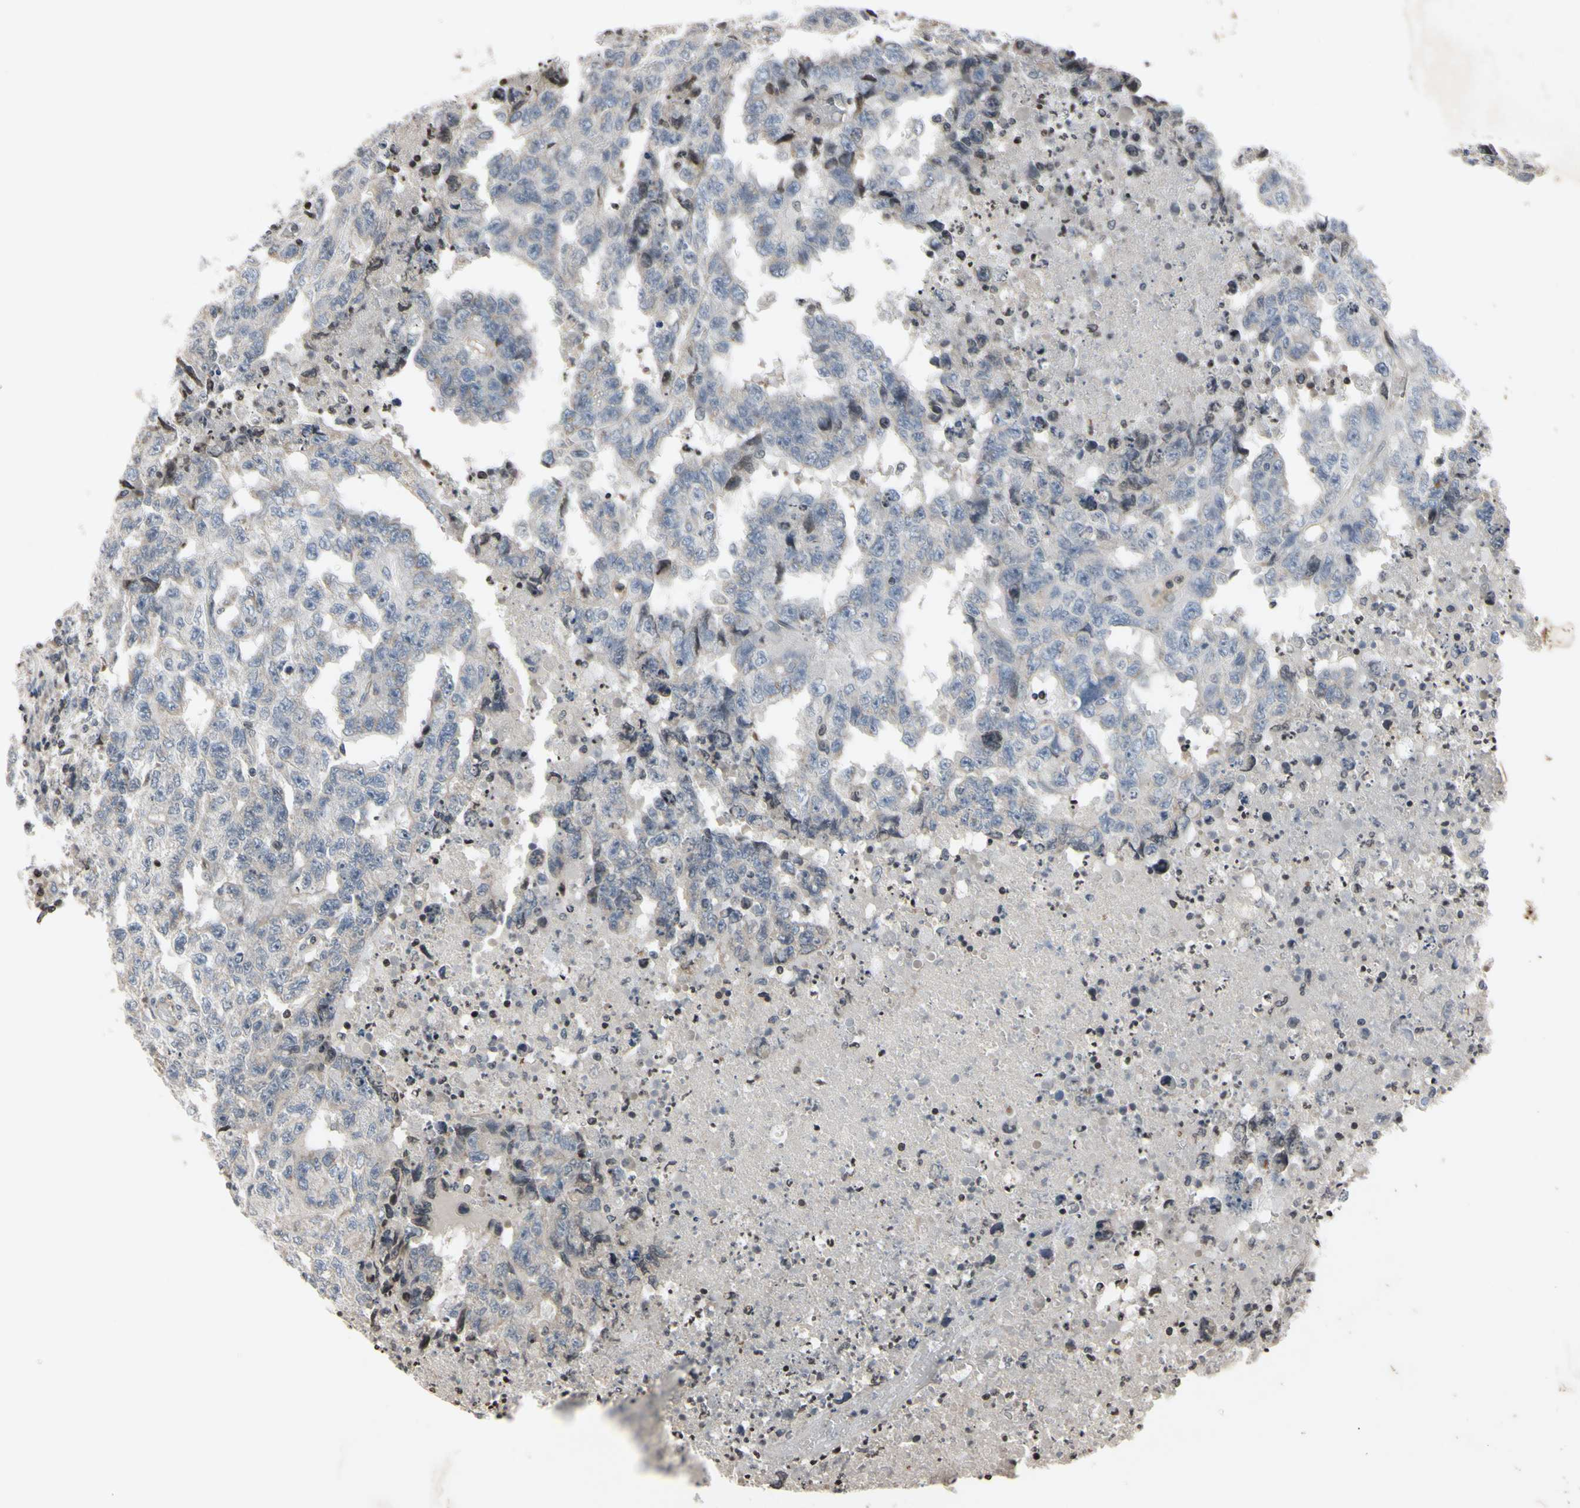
{"staining": {"intensity": "weak", "quantity": "<25%", "location": "cytoplasmic/membranous,nuclear"}, "tissue": "testis cancer", "cell_type": "Tumor cells", "image_type": "cancer", "snomed": [{"axis": "morphology", "description": "Necrosis, NOS"}, {"axis": "morphology", "description": "Carcinoma, Embryonal, NOS"}, {"axis": "topography", "description": "Testis"}], "caption": "Image shows no protein staining in tumor cells of testis cancer (embryonal carcinoma) tissue. Brightfield microscopy of immunohistochemistry (IHC) stained with DAB (3,3'-diaminobenzidine) (brown) and hematoxylin (blue), captured at high magnification.", "gene": "ARG1", "patient": {"sex": "male", "age": 19}}